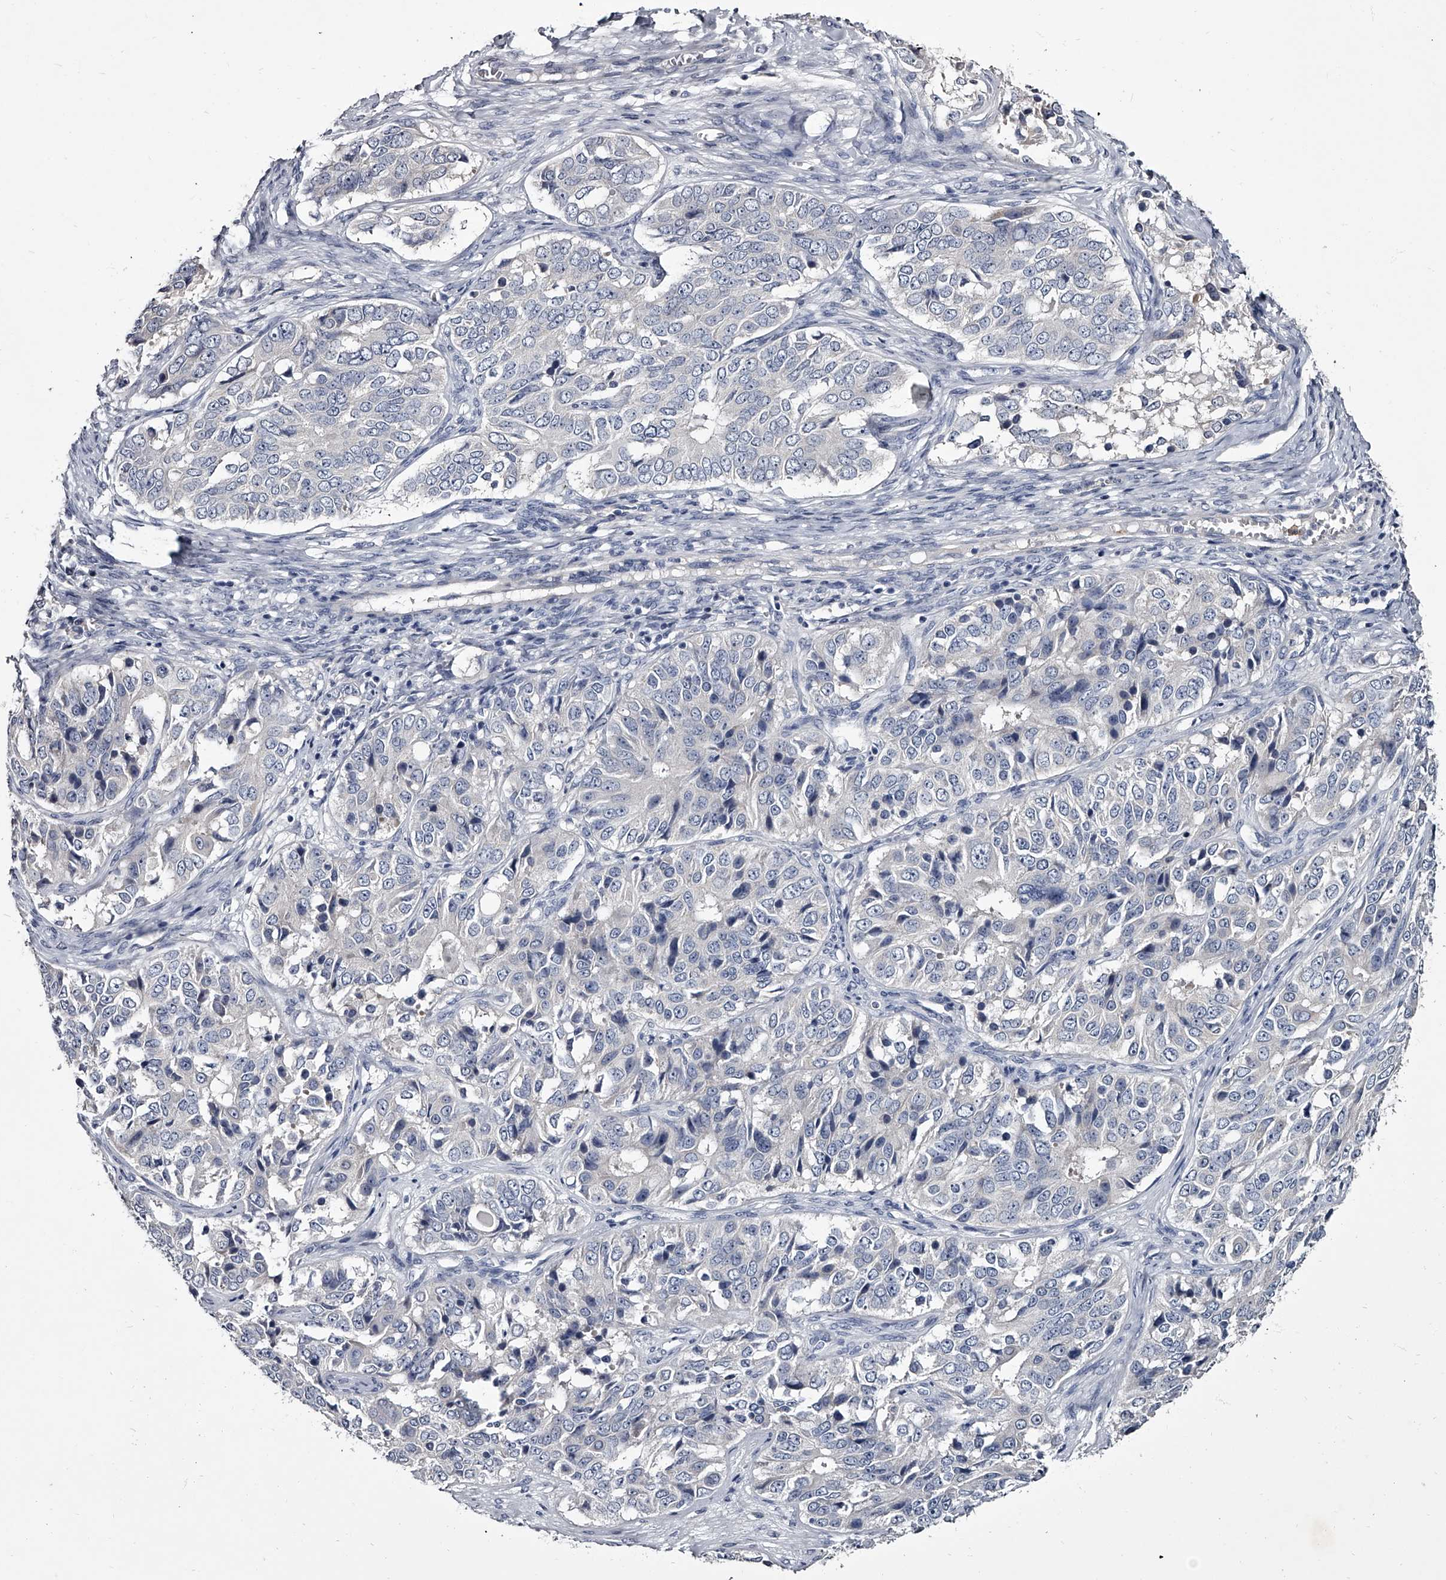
{"staining": {"intensity": "negative", "quantity": "none", "location": "none"}, "tissue": "ovarian cancer", "cell_type": "Tumor cells", "image_type": "cancer", "snomed": [{"axis": "morphology", "description": "Carcinoma, endometroid"}, {"axis": "topography", "description": "Ovary"}], "caption": "This photomicrograph is of ovarian cancer (endometroid carcinoma) stained with IHC to label a protein in brown with the nuclei are counter-stained blue. There is no positivity in tumor cells.", "gene": "GAPVD1", "patient": {"sex": "female", "age": 51}}